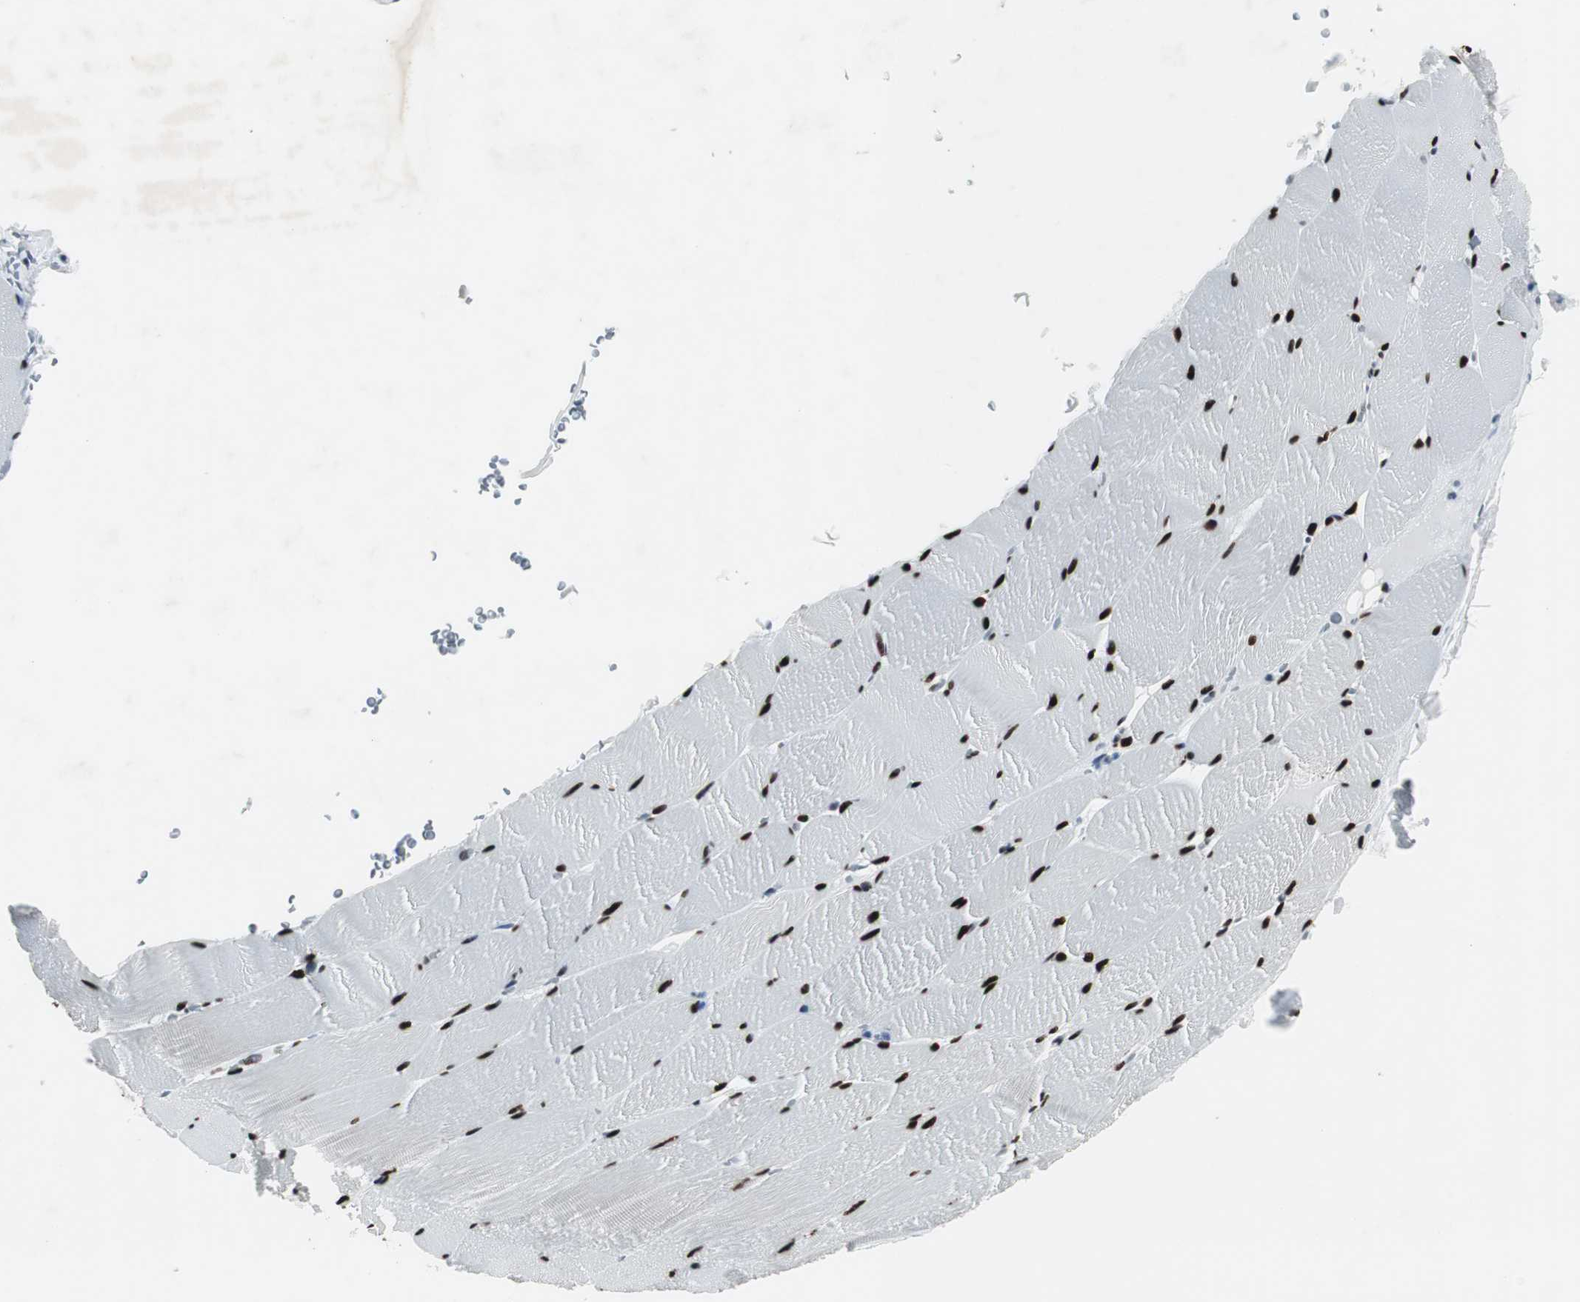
{"staining": {"intensity": "strong", "quantity": ">75%", "location": "nuclear"}, "tissue": "skeletal muscle", "cell_type": "Myocytes", "image_type": "normal", "snomed": [{"axis": "morphology", "description": "Normal tissue, NOS"}, {"axis": "topography", "description": "Skeletal muscle"}], "caption": "This histopathology image exhibits immunohistochemistry staining of unremarkable human skeletal muscle, with high strong nuclear staining in about >75% of myocytes.", "gene": "MEF2D", "patient": {"sex": "male", "age": 62}}